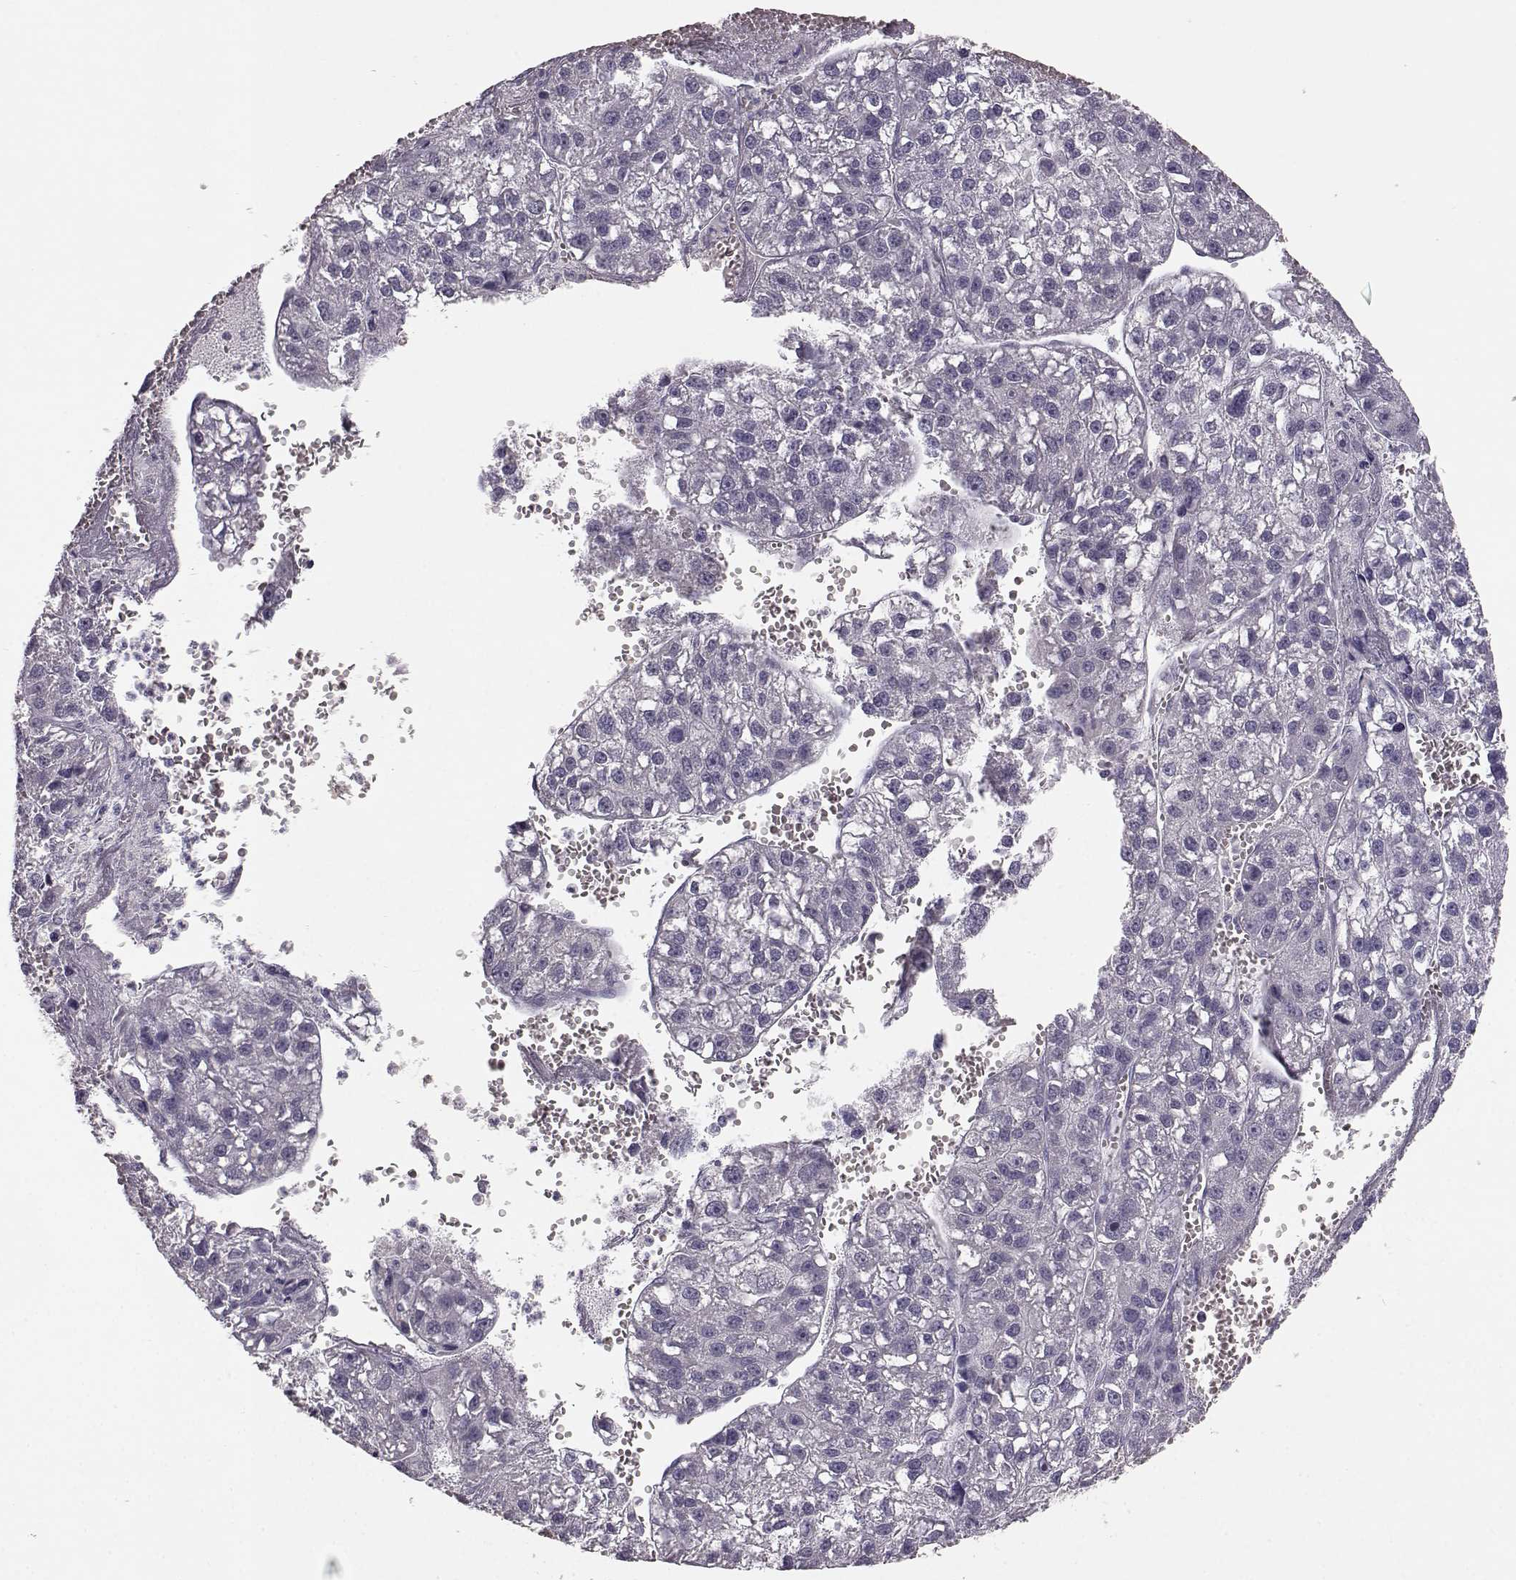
{"staining": {"intensity": "negative", "quantity": "none", "location": "none"}, "tissue": "liver cancer", "cell_type": "Tumor cells", "image_type": "cancer", "snomed": [{"axis": "morphology", "description": "Carcinoma, Hepatocellular, NOS"}, {"axis": "topography", "description": "Liver"}], "caption": "This is a photomicrograph of IHC staining of liver cancer, which shows no positivity in tumor cells.", "gene": "BFSP2", "patient": {"sex": "female", "age": 70}}